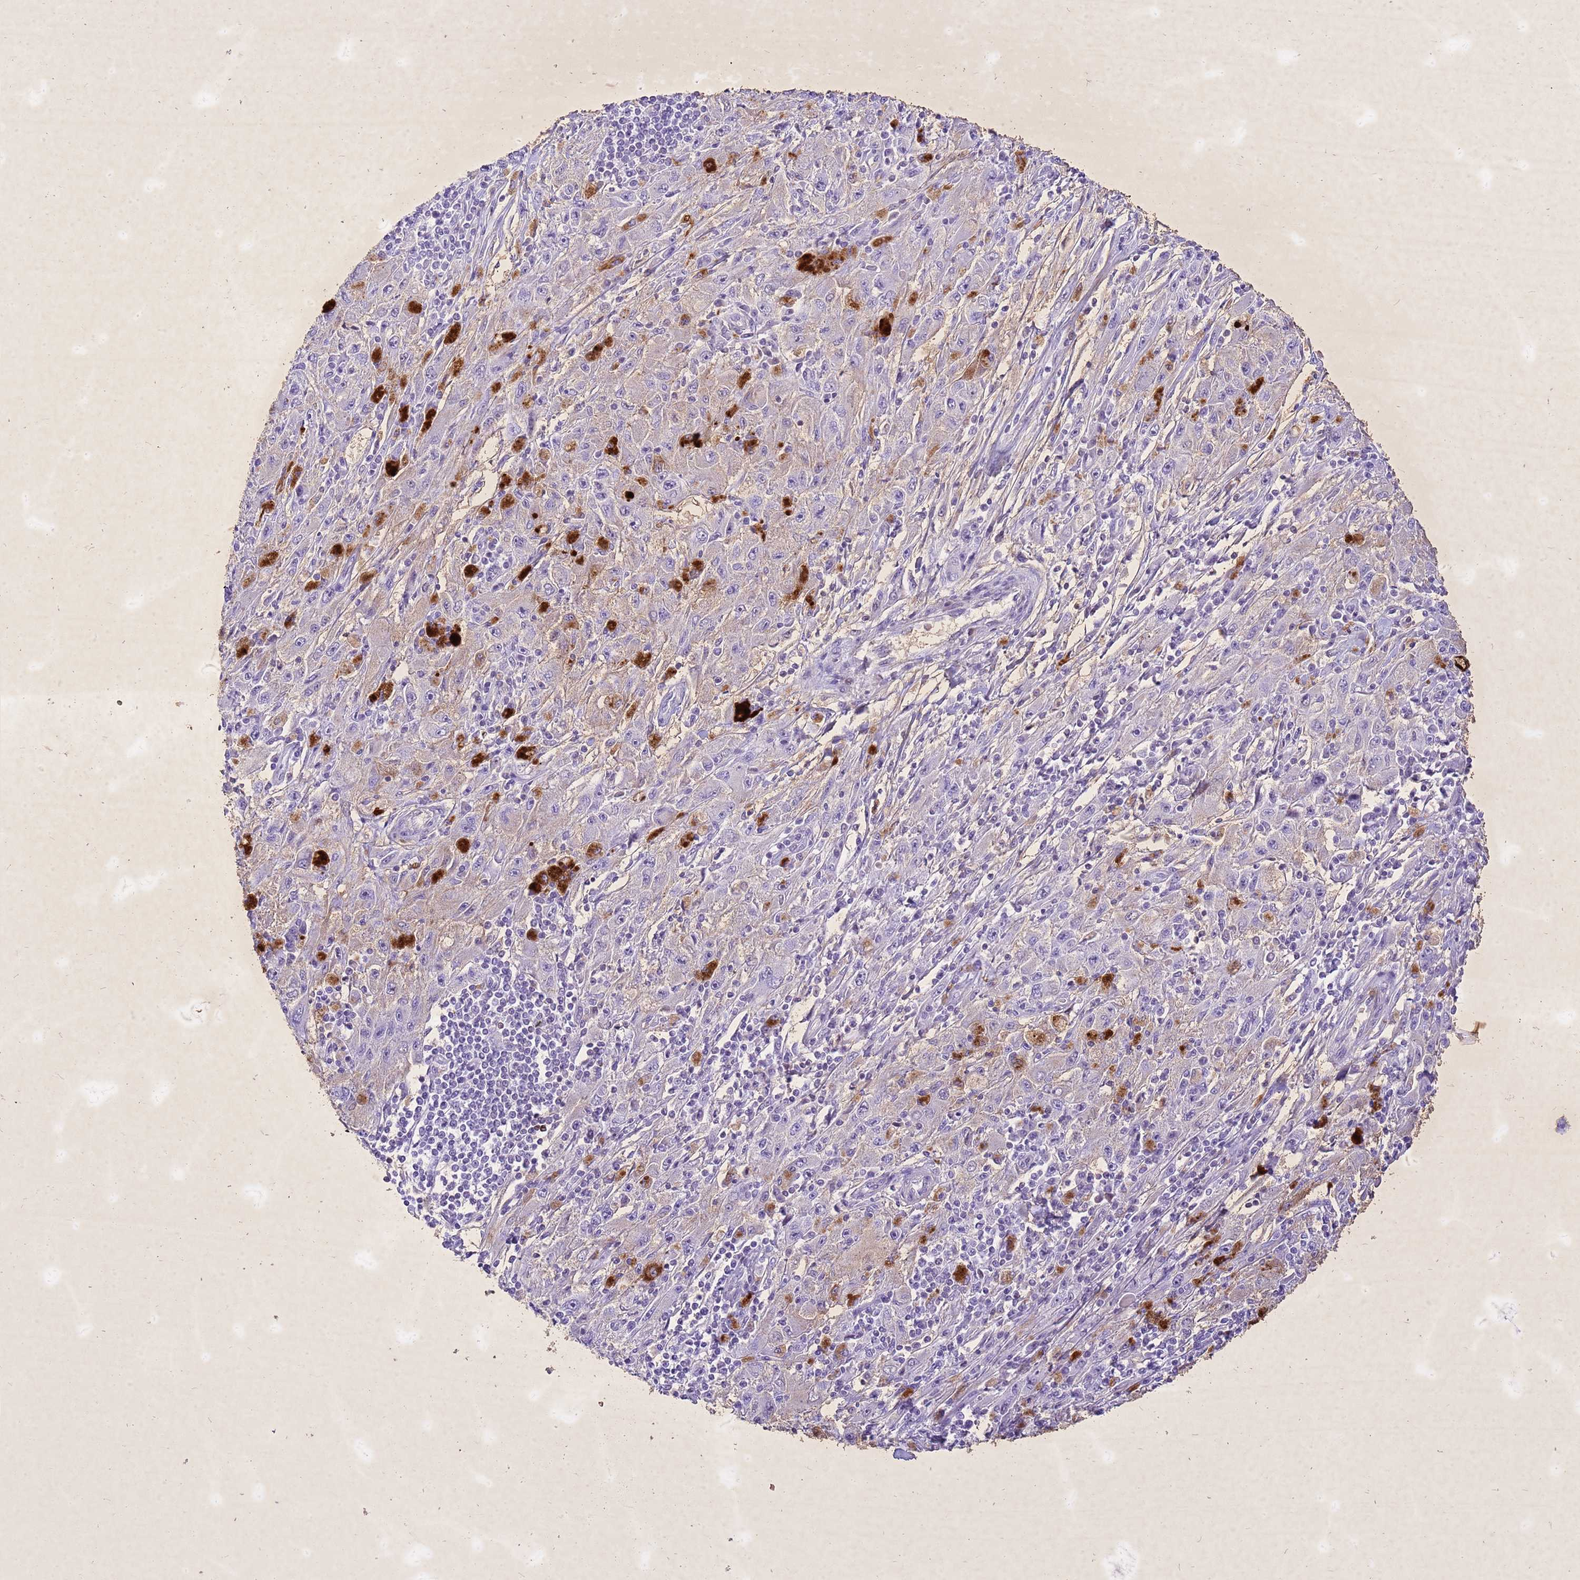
{"staining": {"intensity": "negative", "quantity": "none", "location": "none"}, "tissue": "melanoma", "cell_type": "Tumor cells", "image_type": "cancer", "snomed": [{"axis": "morphology", "description": "Malignant melanoma, Metastatic site"}, {"axis": "topography", "description": "Skin"}], "caption": "An immunohistochemistry histopathology image of malignant melanoma (metastatic site) is shown. There is no staining in tumor cells of malignant melanoma (metastatic site).", "gene": "COPS9", "patient": {"sex": "male", "age": 53}}